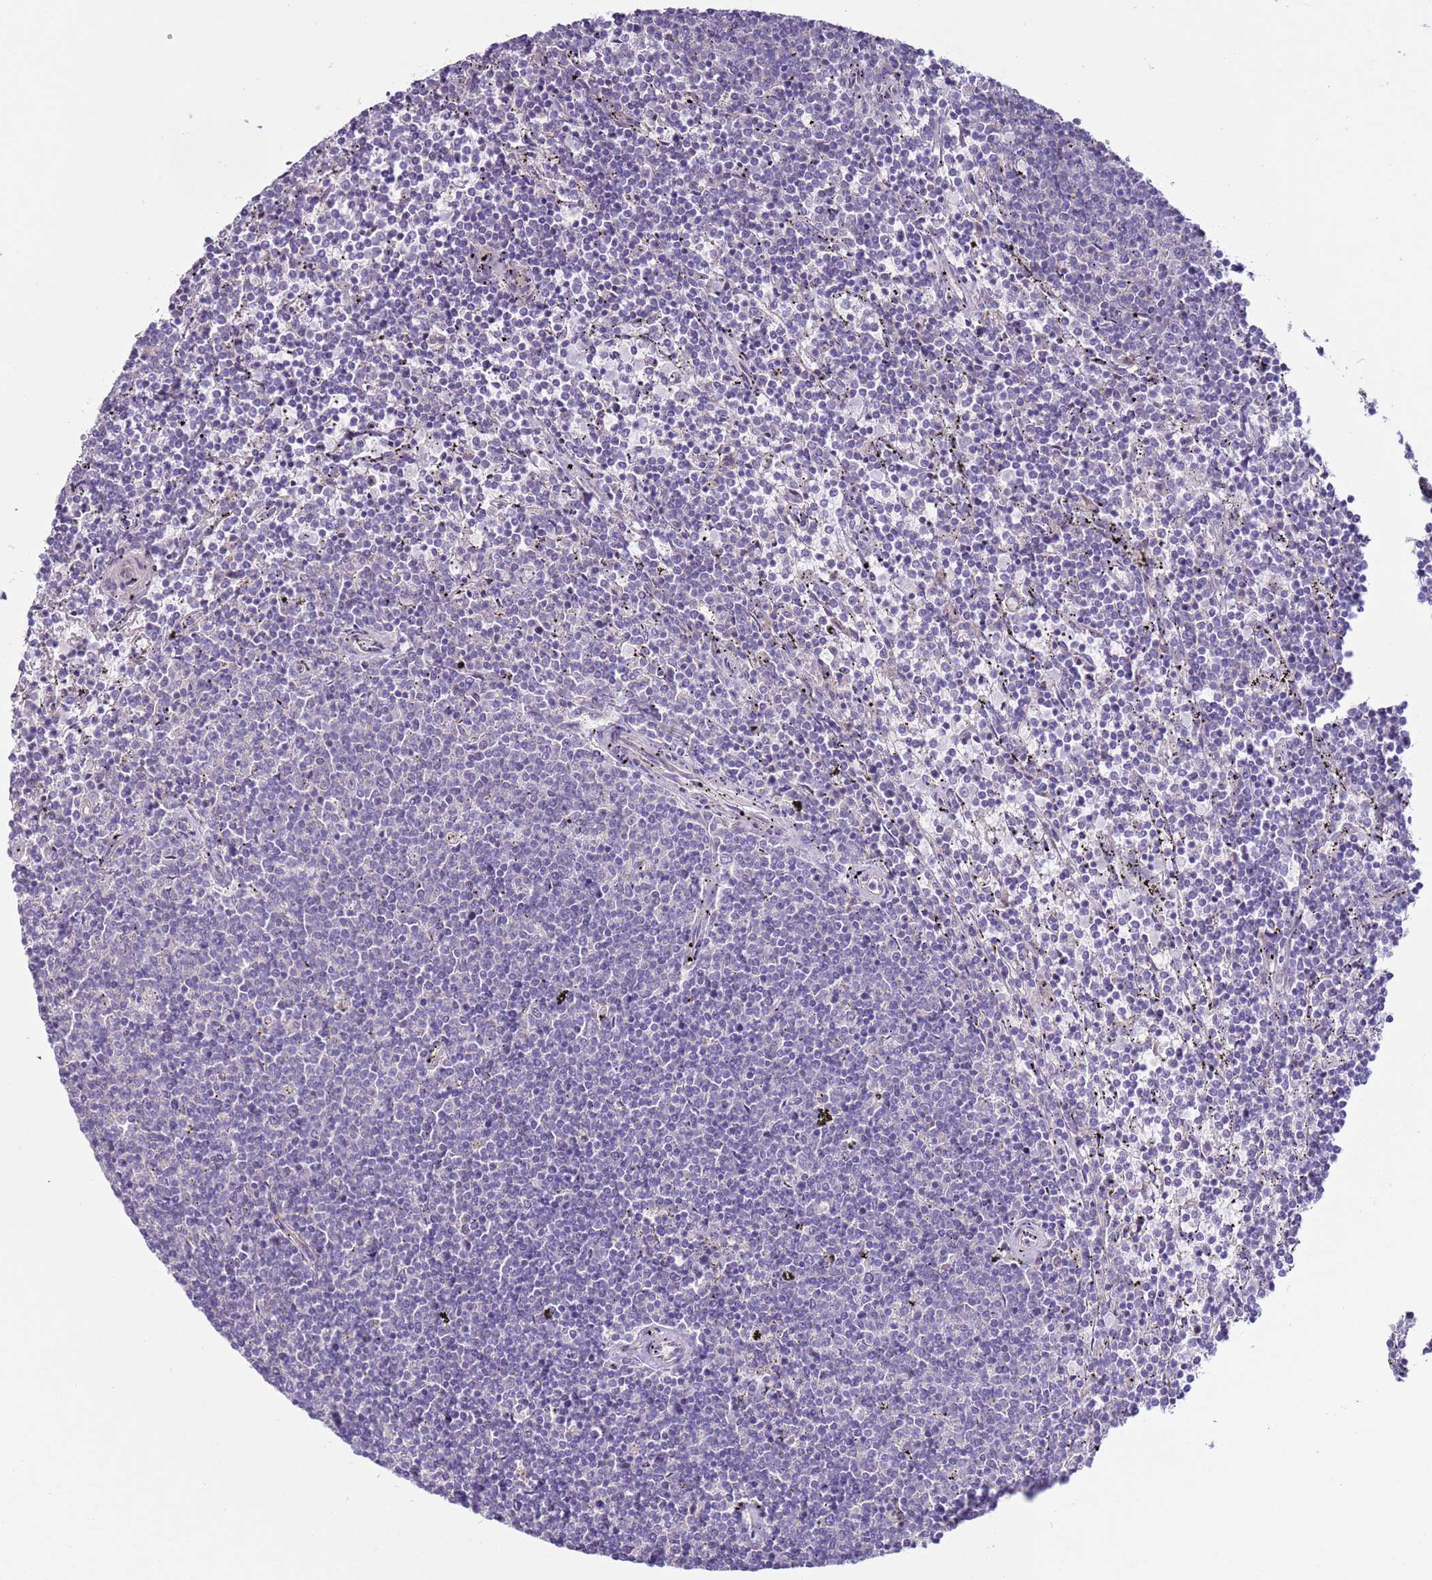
{"staining": {"intensity": "negative", "quantity": "none", "location": "none"}, "tissue": "lymphoma", "cell_type": "Tumor cells", "image_type": "cancer", "snomed": [{"axis": "morphology", "description": "Malignant lymphoma, non-Hodgkin's type, Low grade"}, {"axis": "topography", "description": "Spleen"}], "caption": "High power microscopy histopathology image of an immunohistochemistry photomicrograph of low-grade malignant lymphoma, non-Hodgkin's type, revealing no significant expression in tumor cells.", "gene": "HEATR1", "patient": {"sex": "female", "age": 50}}